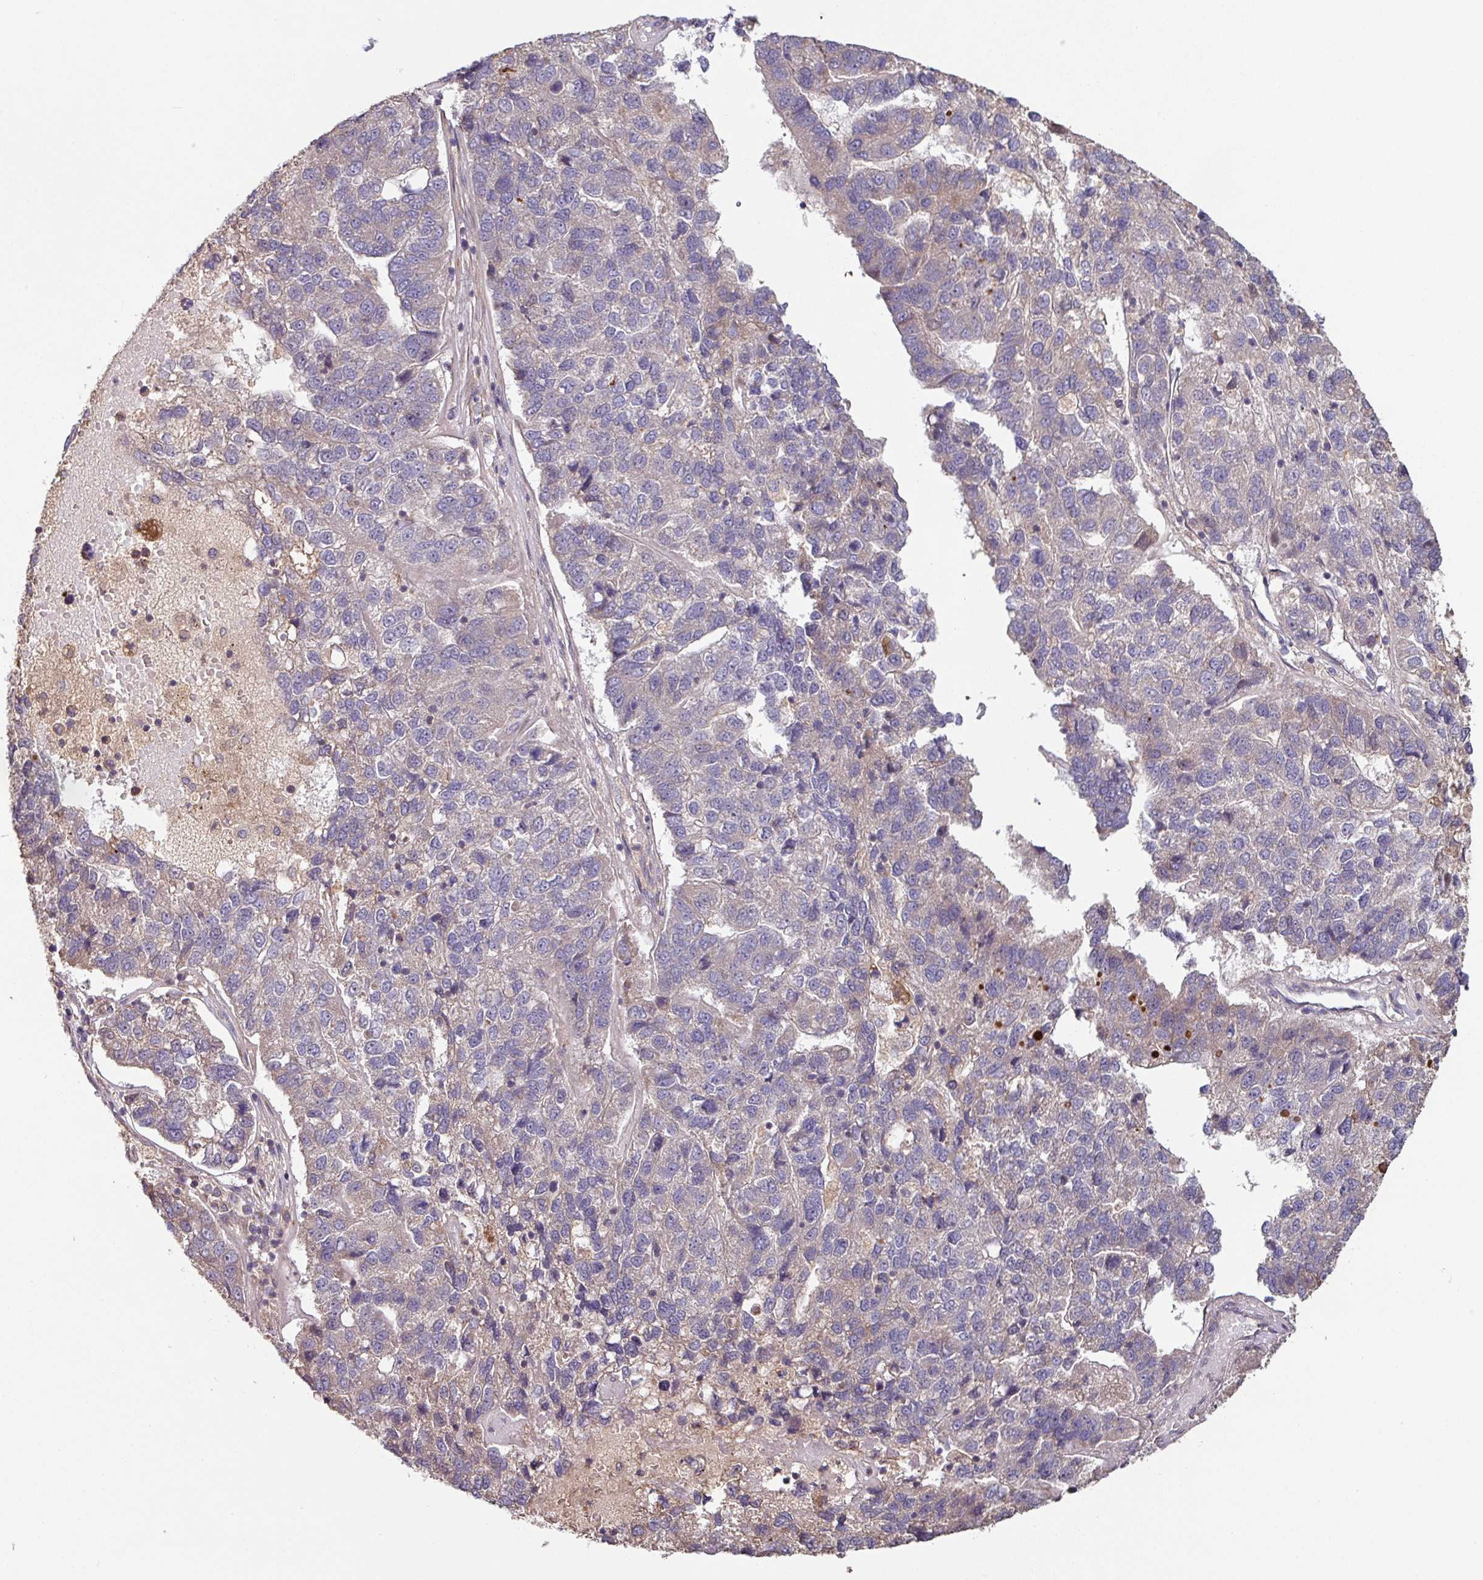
{"staining": {"intensity": "weak", "quantity": "<25%", "location": "cytoplasmic/membranous"}, "tissue": "pancreatic cancer", "cell_type": "Tumor cells", "image_type": "cancer", "snomed": [{"axis": "morphology", "description": "Adenocarcinoma, NOS"}, {"axis": "topography", "description": "Pancreas"}], "caption": "Tumor cells are negative for protein expression in human pancreatic cancer.", "gene": "SIK1", "patient": {"sex": "female", "age": 61}}